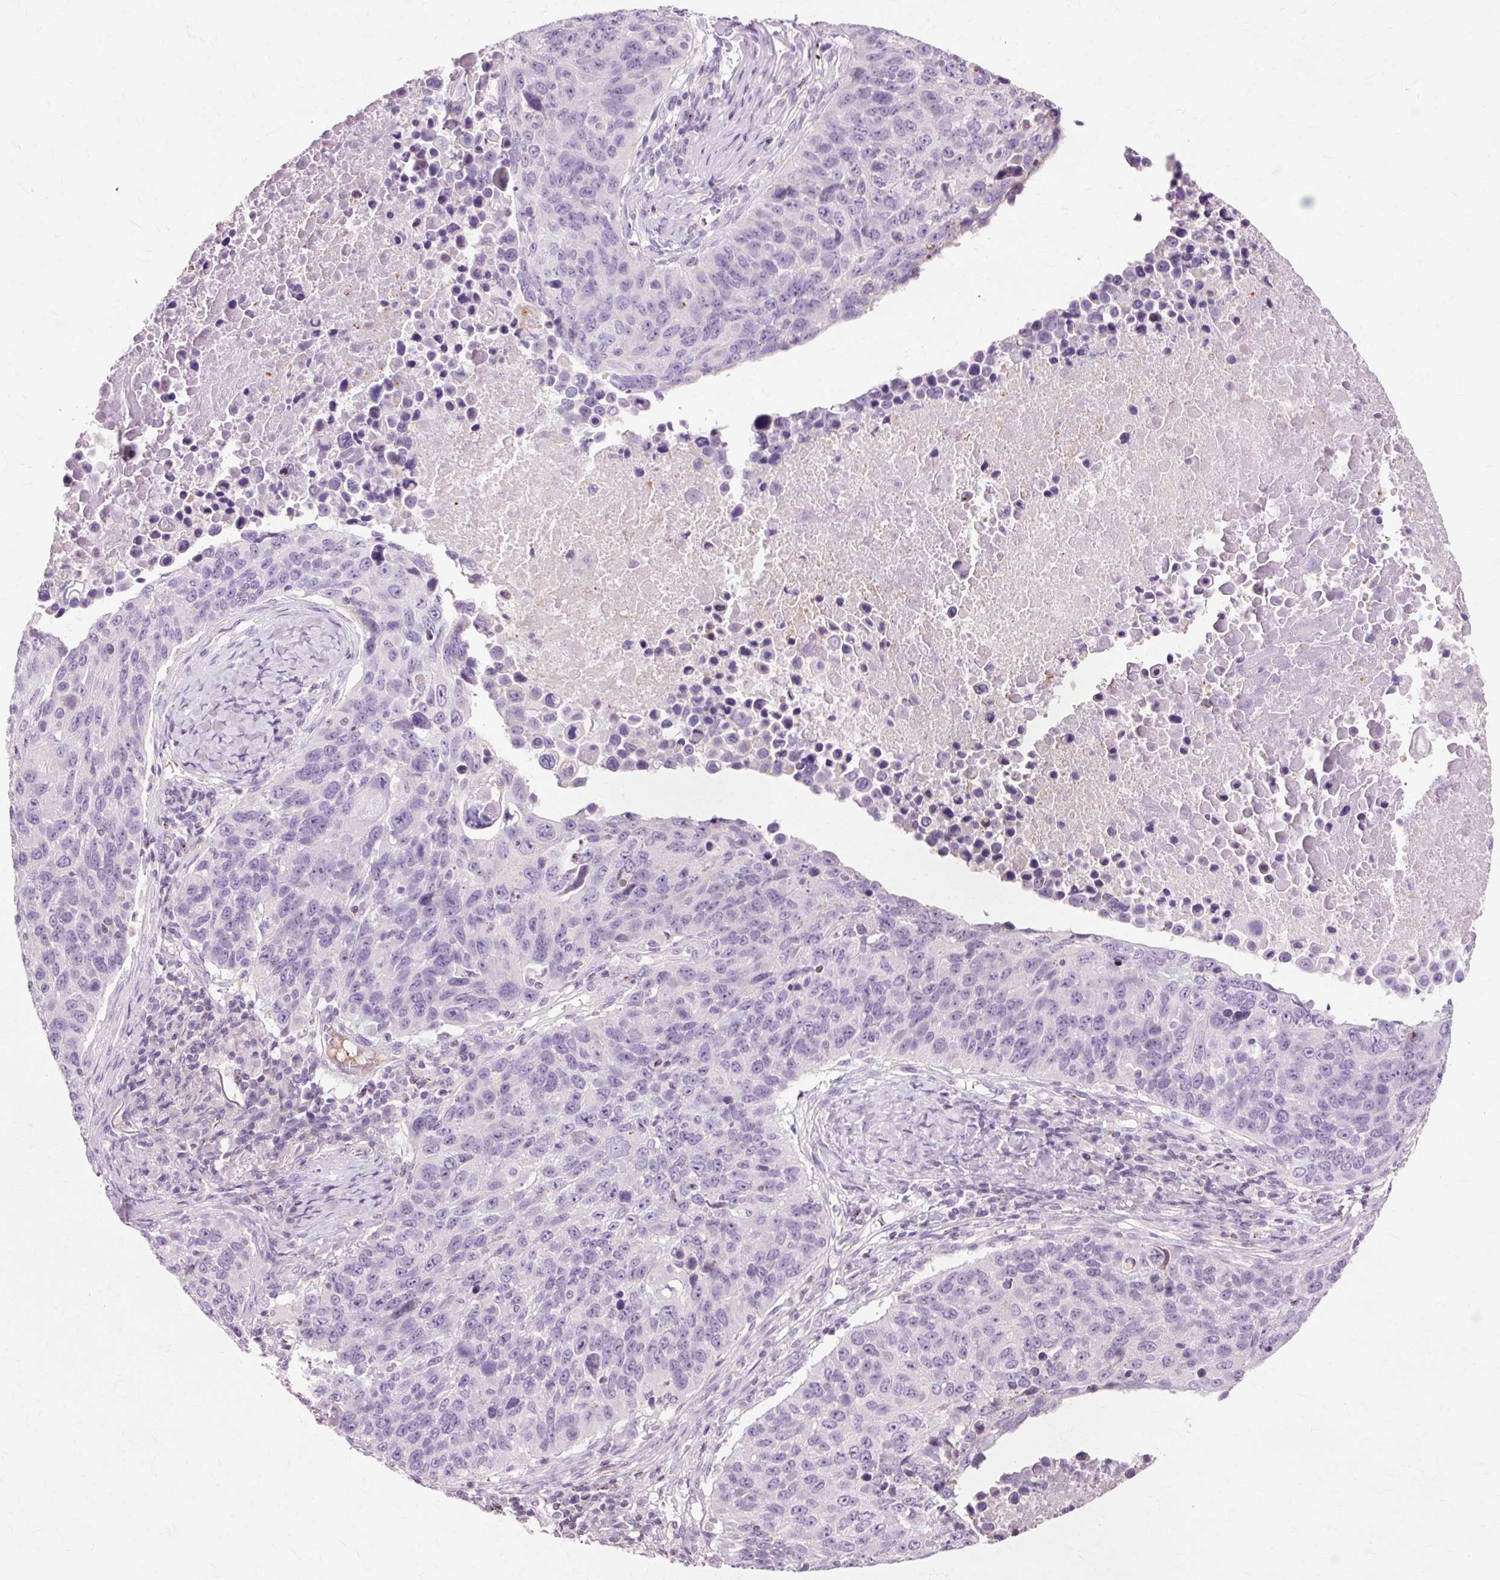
{"staining": {"intensity": "negative", "quantity": "none", "location": "none"}, "tissue": "lung cancer", "cell_type": "Tumor cells", "image_type": "cancer", "snomed": [{"axis": "morphology", "description": "Normal tissue, NOS"}, {"axis": "morphology", "description": "Squamous cell carcinoma, NOS"}, {"axis": "topography", "description": "Lymph node"}, {"axis": "topography", "description": "Lung"}], "caption": "DAB (3,3'-diaminobenzidine) immunohistochemical staining of human lung cancer (squamous cell carcinoma) exhibits no significant staining in tumor cells. (DAB (3,3'-diaminobenzidine) IHC, high magnification).", "gene": "VN1R2", "patient": {"sex": "male", "age": 66}}